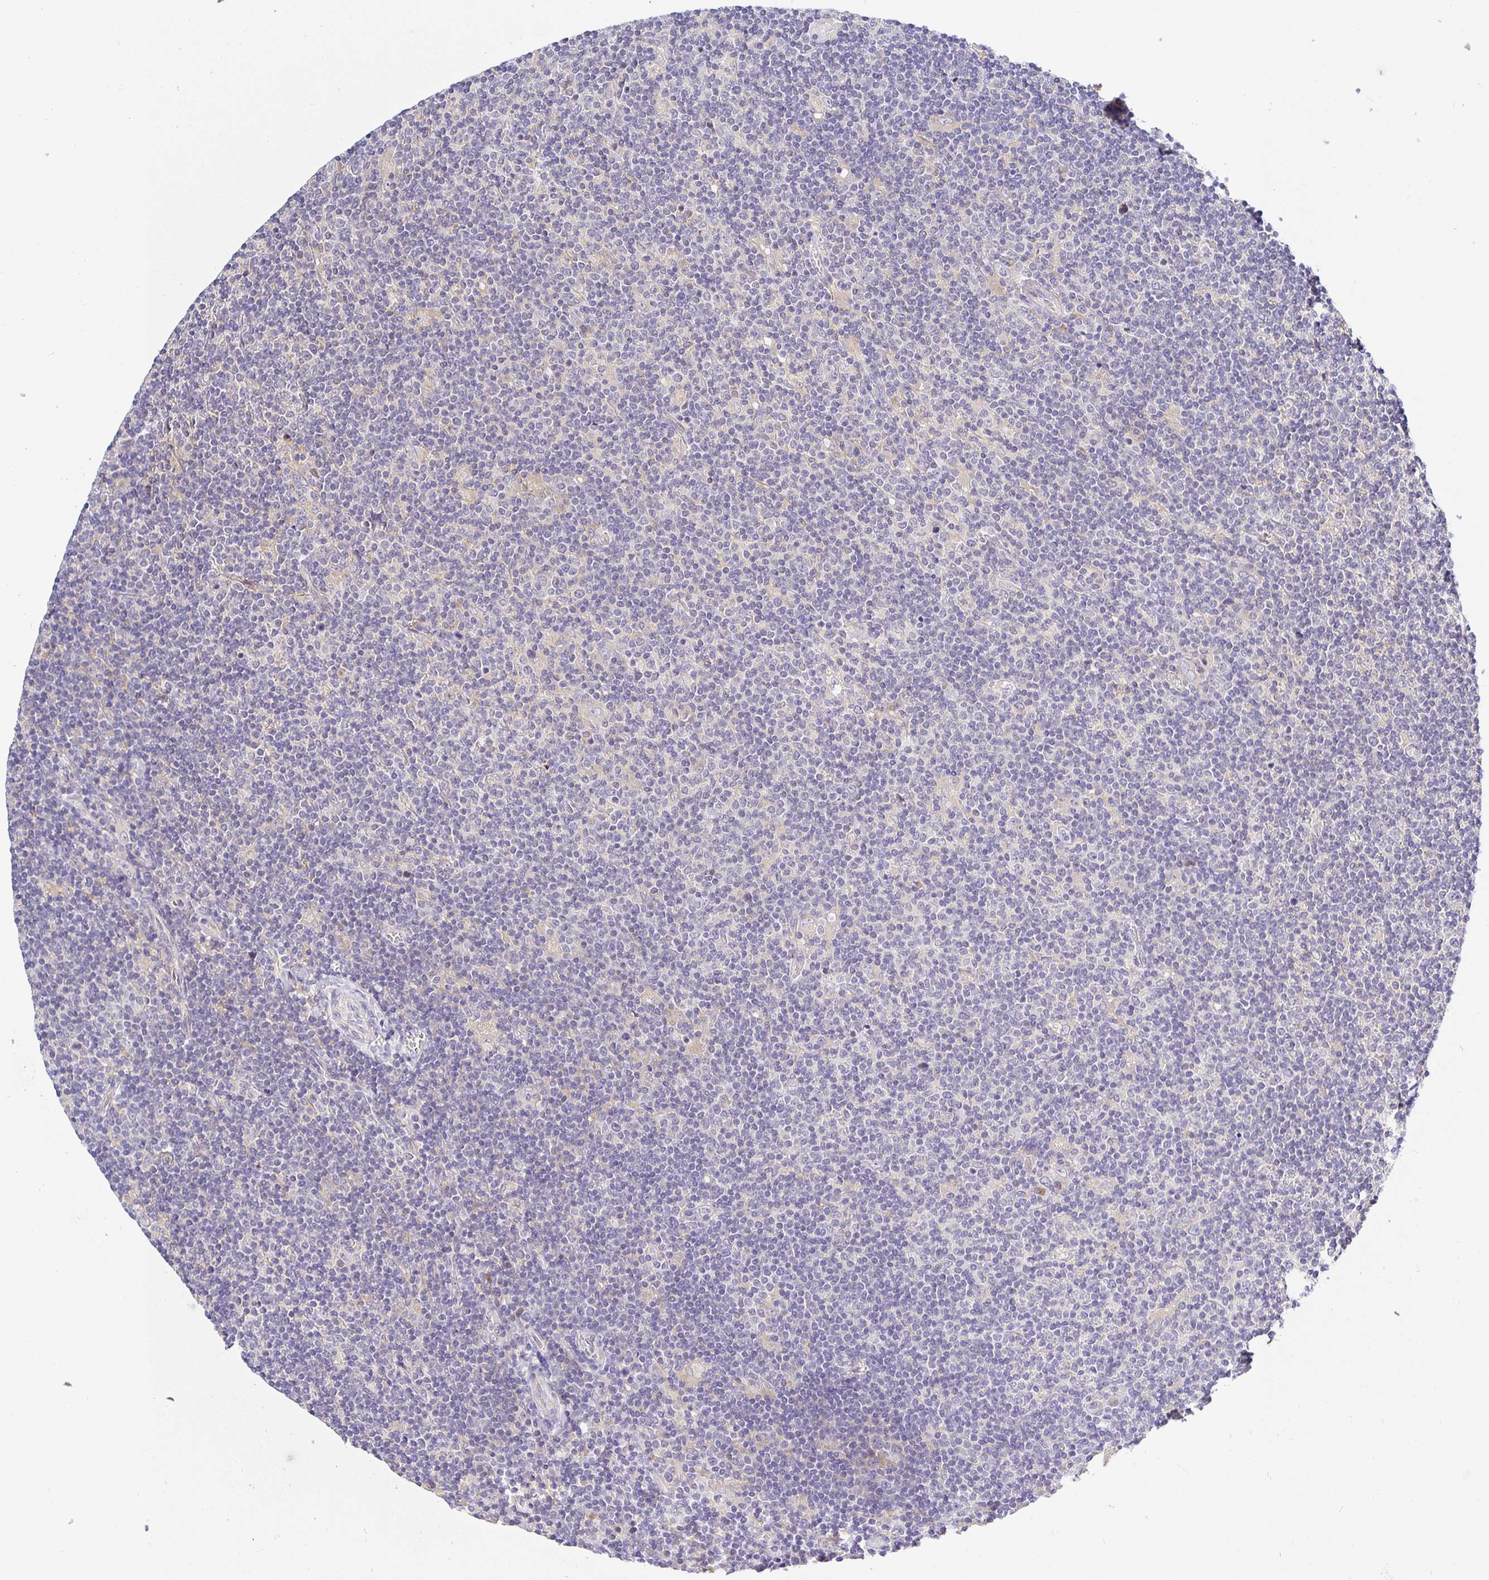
{"staining": {"intensity": "negative", "quantity": "none", "location": "none"}, "tissue": "lymphoma", "cell_type": "Tumor cells", "image_type": "cancer", "snomed": [{"axis": "morphology", "description": "Hodgkin's disease, NOS"}, {"axis": "topography", "description": "Lymph node"}], "caption": "This image is of Hodgkin's disease stained with IHC to label a protein in brown with the nuclei are counter-stained blue. There is no staining in tumor cells. (IHC, brightfield microscopy, high magnification).", "gene": "OPALIN", "patient": {"sex": "male", "age": 40}}